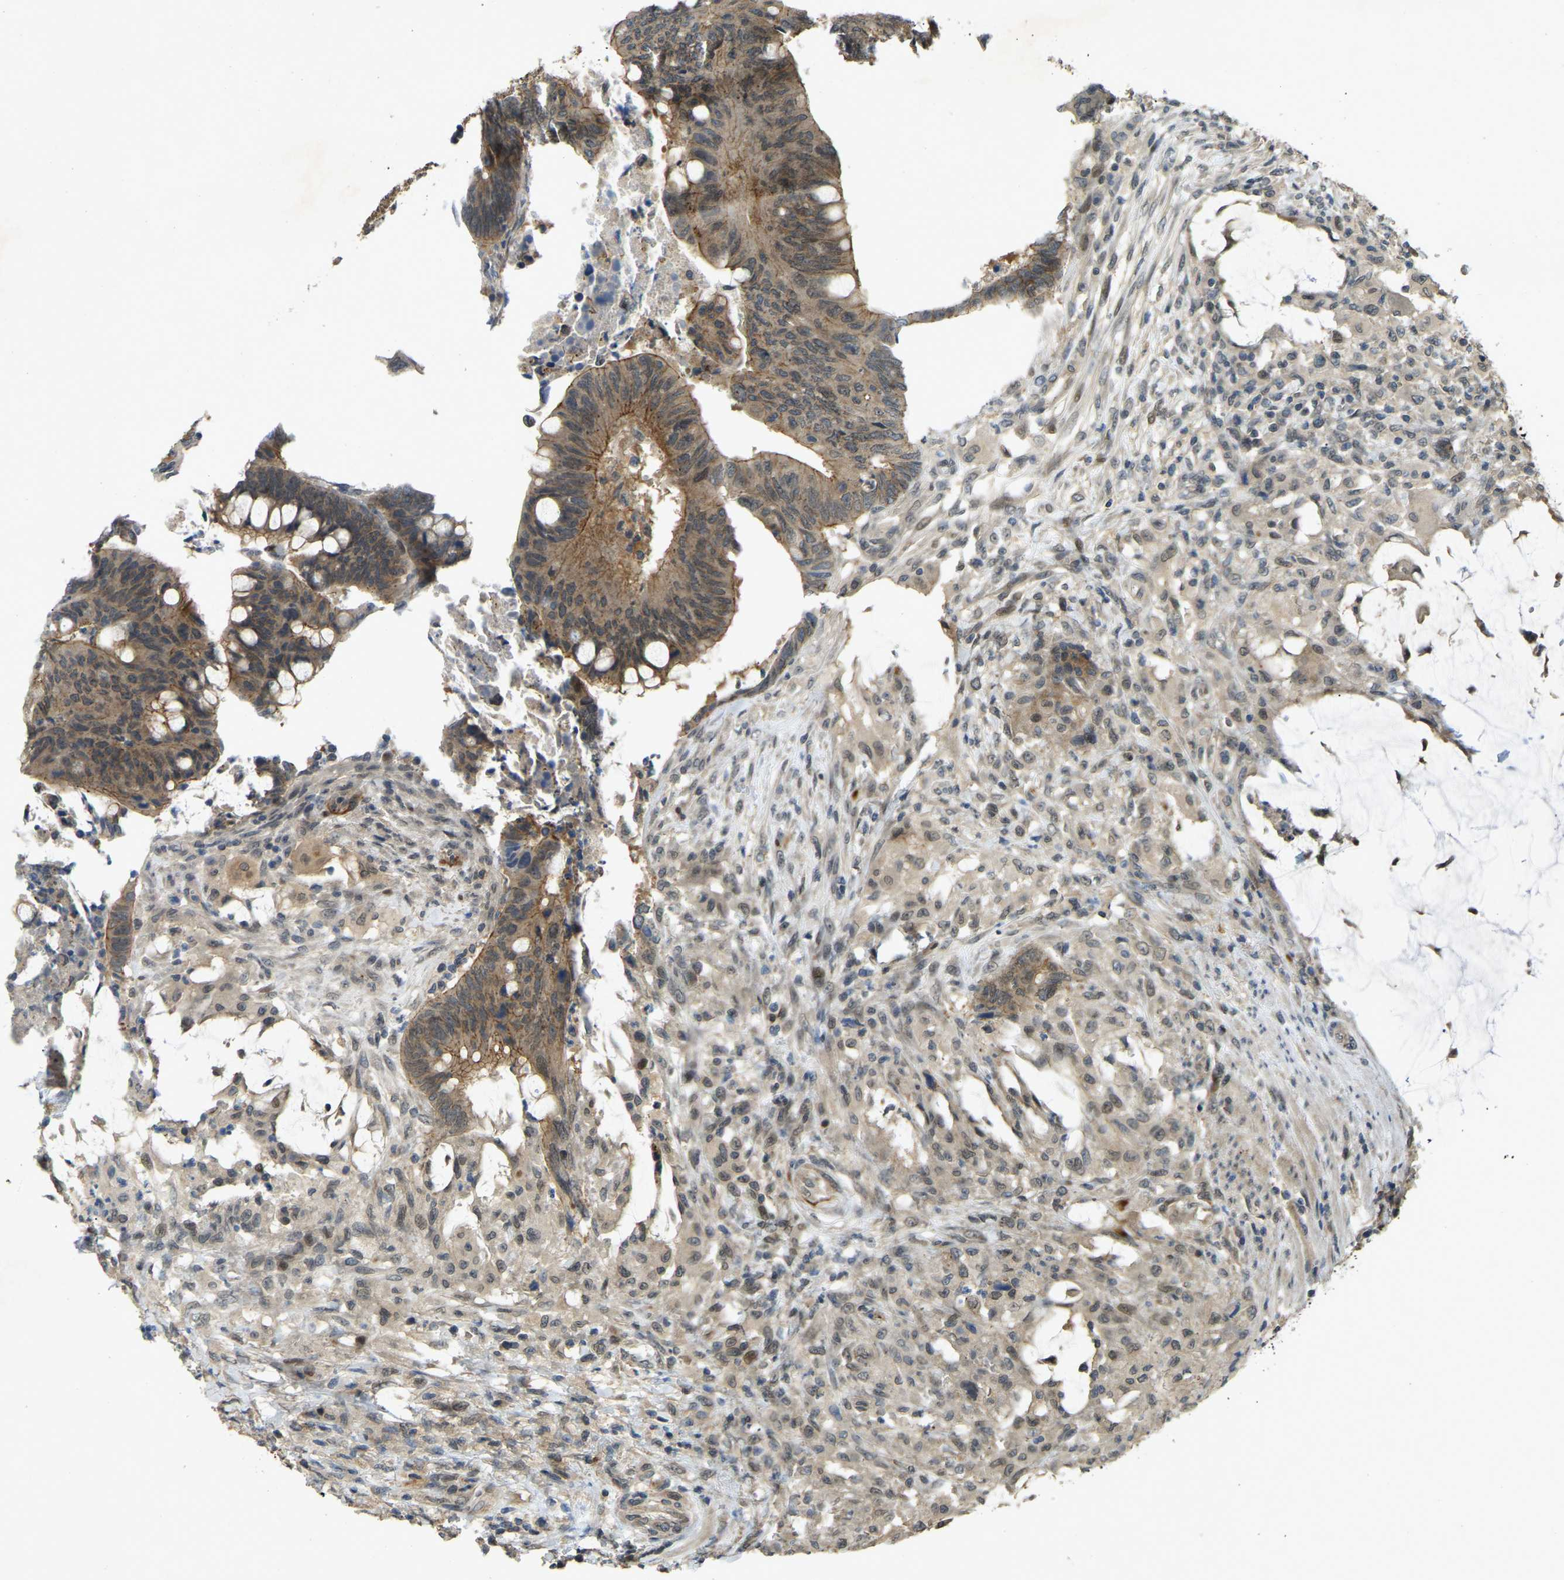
{"staining": {"intensity": "weak", "quantity": ">75%", "location": "cytoplasmic/membranous"}, "tissue": "colorectal cancer", "cell_type": "Tumor cells", "image_type": "cancer", "snomed": [{"axis": "morphology", "description": "Normal tissue, NOS"}, {"axis": "morphology", "description": "Adenocarcinoma, NOS"}, {"axis": "topography", "description": "Rectum"}, {"axis": "topography", "description": "Peripheral nerve tissue"}], "caption": "A histopathology image of colorectal cancer (adenocarcinoma) stained for a protein exhibits weak cytoplasmic/membranous brown staining in tumor cells.", "gene": "KIAA1549", "patient": {"sex": "male", "age": 92}}